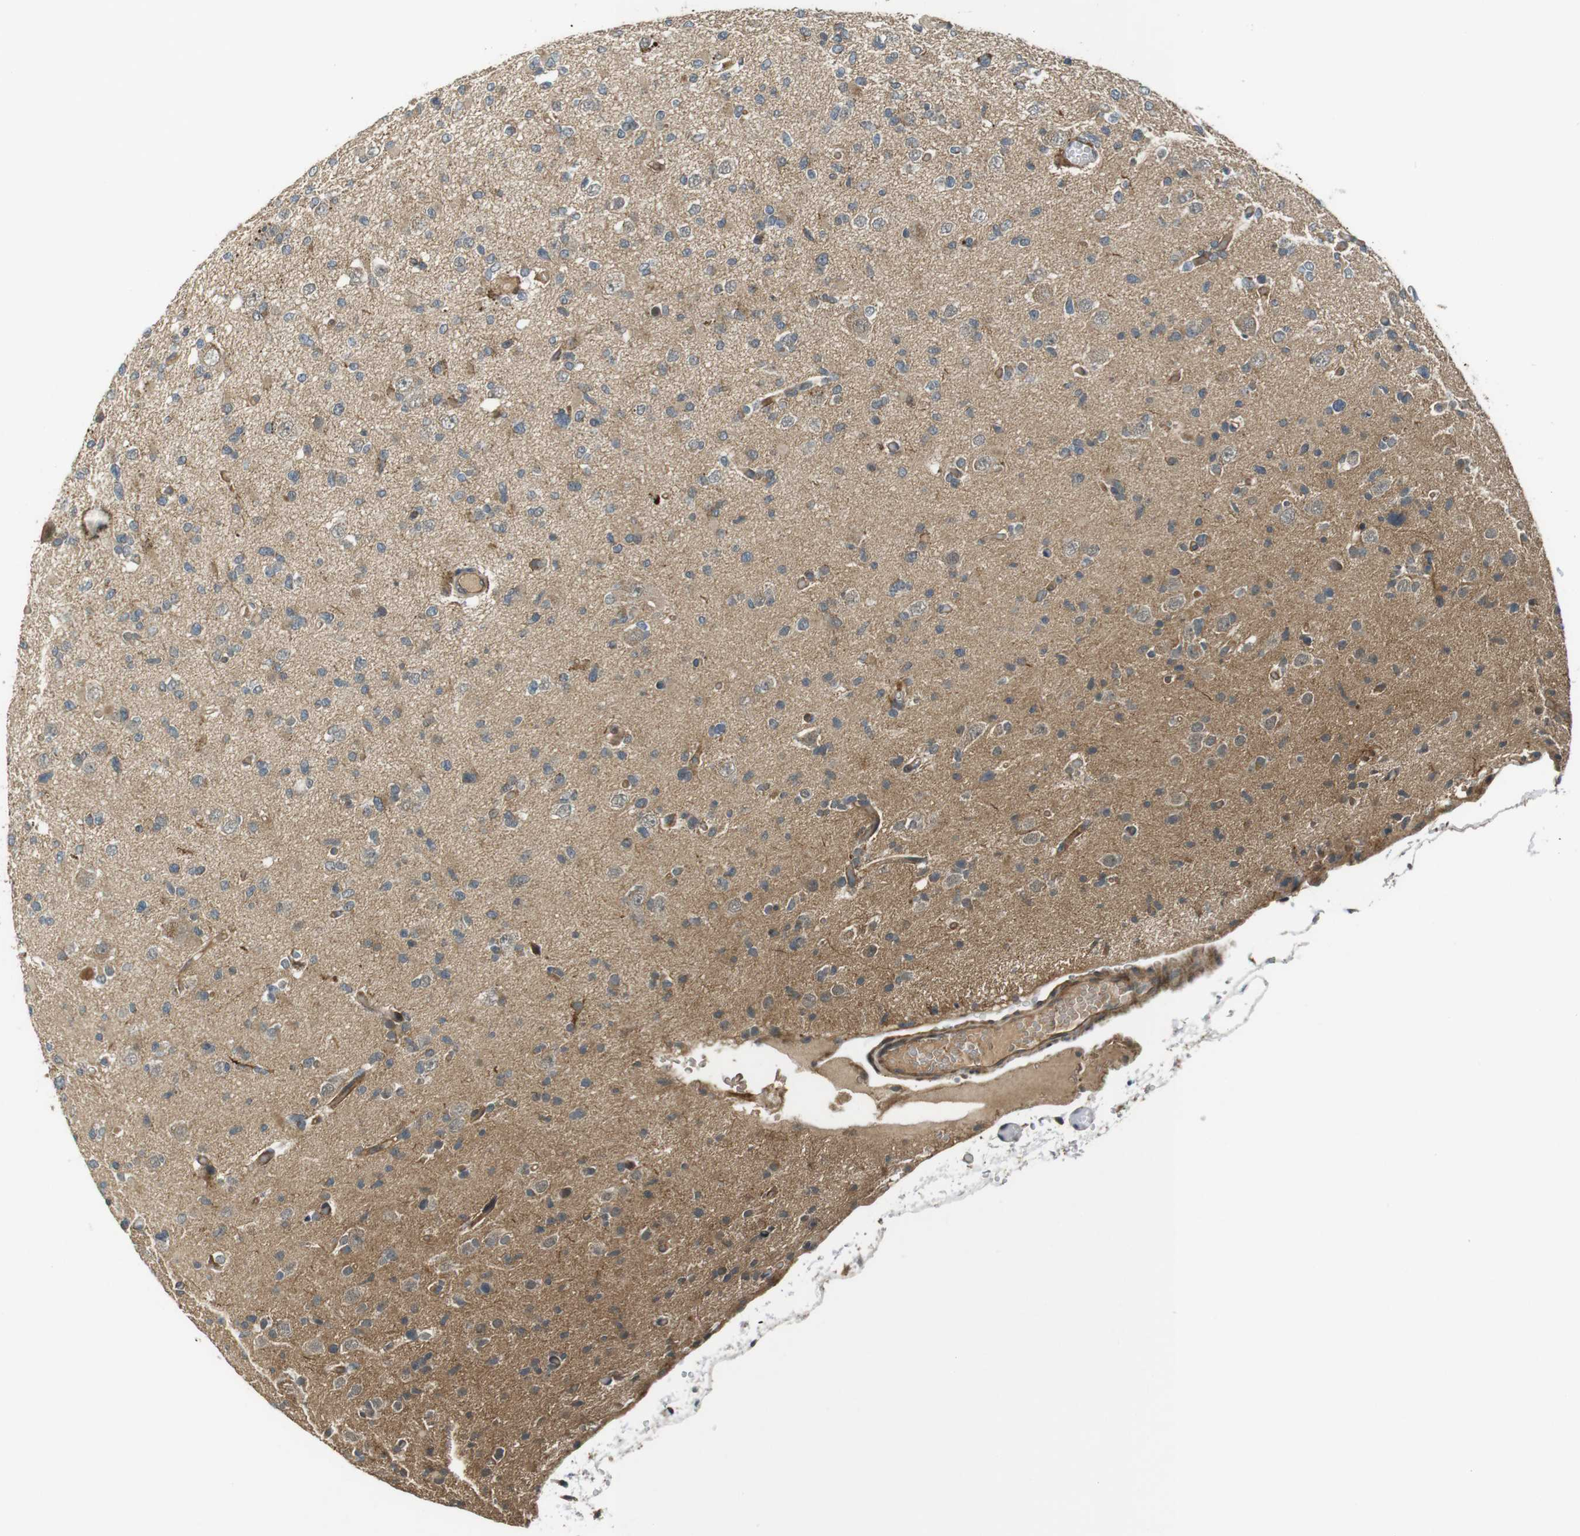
{"staining": {"intensity": "weak", "quantity": "25%-75%", "location": "cytoplasmic/membranous"}, "tissue": "glioma", "cell_type": "Tumor cells", "image_type": "cancer", "snomed": [{"axis": "morphology", "description": "Glioma, malignant, Low grade"}, {"axis": "topography", "description": "Brain"}], "caption": "Human glioma stained with a brown dye shows weak cytoplasmic/membranous positive expression in about 25%-75% of tumor cells.", "gene": "IFFO2", "patient": {"sex": "female", "age": 22}}